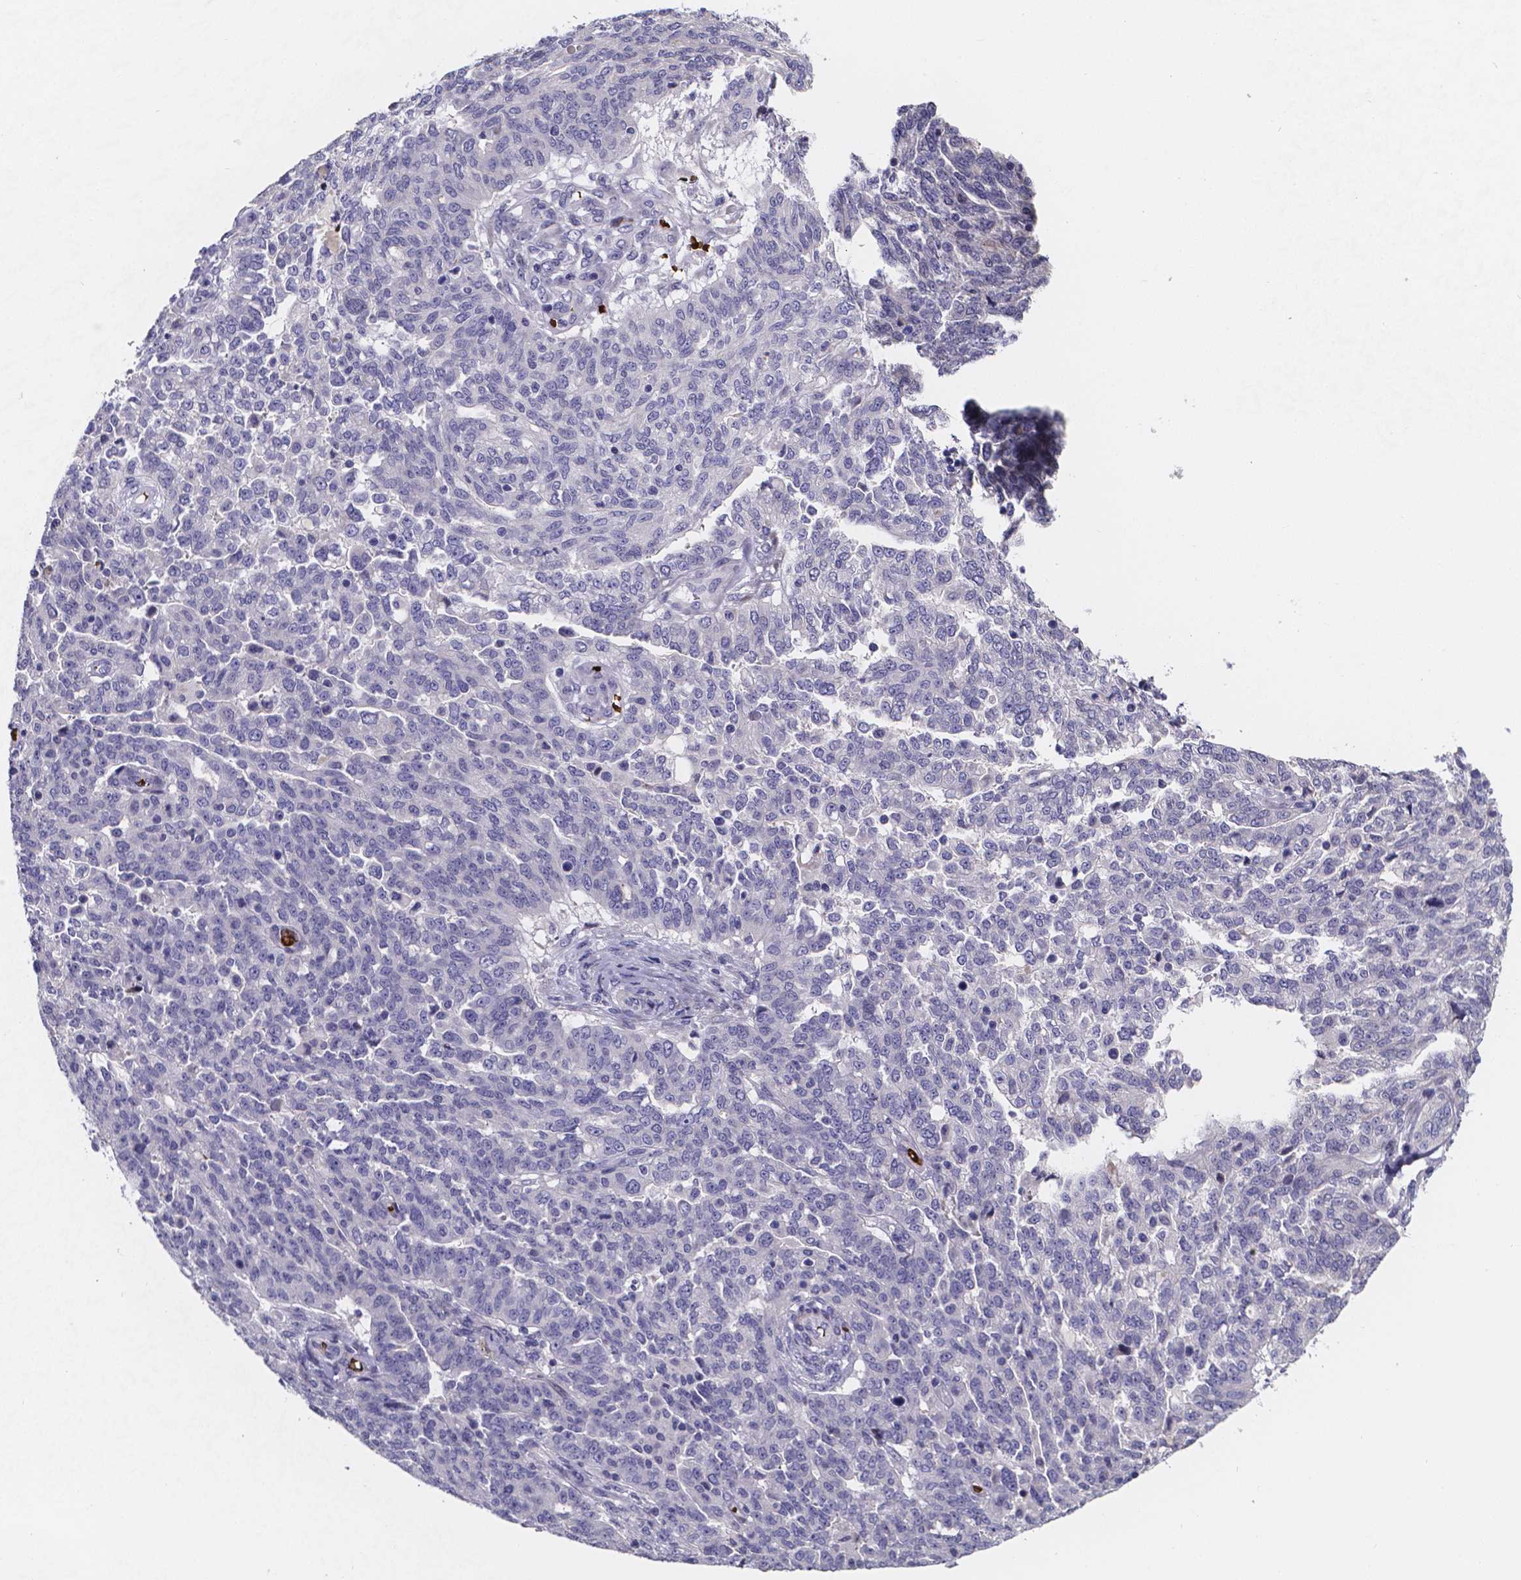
{"staining": {"intensity": "negative", "quantity": "none", "location": "none"}, "tissue": "ovarian cancer", "cell_type": "Tumor cells", "image_type": "cancer", "snomed": [{"axis": "morphology", "description": "Cystadenocarcinoma, serous, NOS"}, {"axis": "topography", "description": "Ovary"}], "caption": "Serous cystadenocarcinoma (ovarian) stained for a protein using immunohistochemistry (IHC) exhibits no staining tumor cells.", "gene": "GABRA3", "patient": {"sex": "female", "age": 67}}